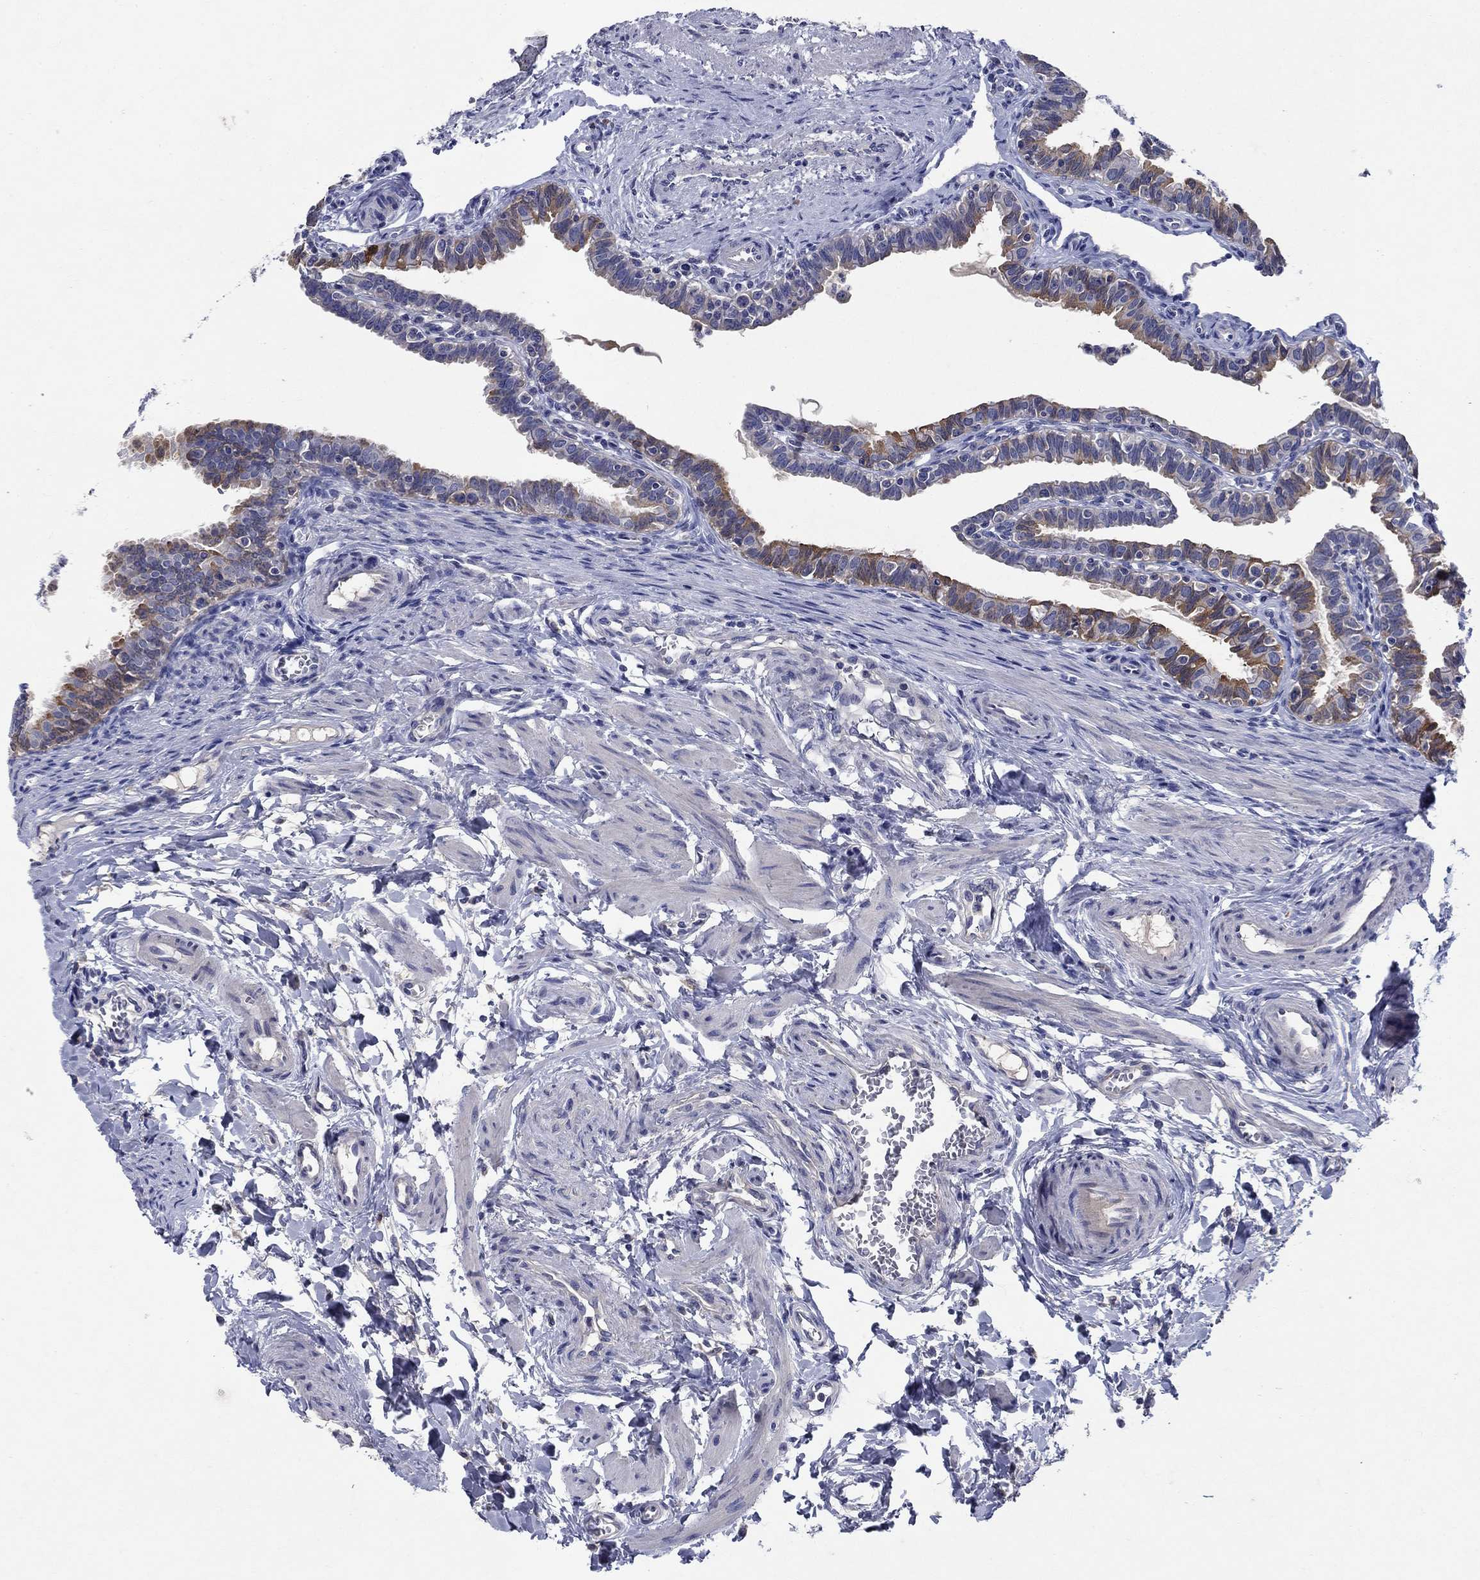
{"staining": {"intensity": "moderate", "quantity": "<25%", "location": "cytoplasmic/membranous"}, "tissue": "fallopian tube", "cell_type": "Glandular cells", "image_type": "normal", "snomed": [{"axis": "morphology", "description": "Normal tissue, NOS"}, {"axis": "topography", "description": "Fallopian tube"}], "caption": "Normal fallopian tube was stained to show a protein in brown. There is low levels of moderate cytoplasmic/membranous staining in approximately <25% of glandular cells. The protein is shown in brown color, while the nuclei are stained blue.", "gene": "SULT2B1", "patient": {"sex": "female", "age": 36}}